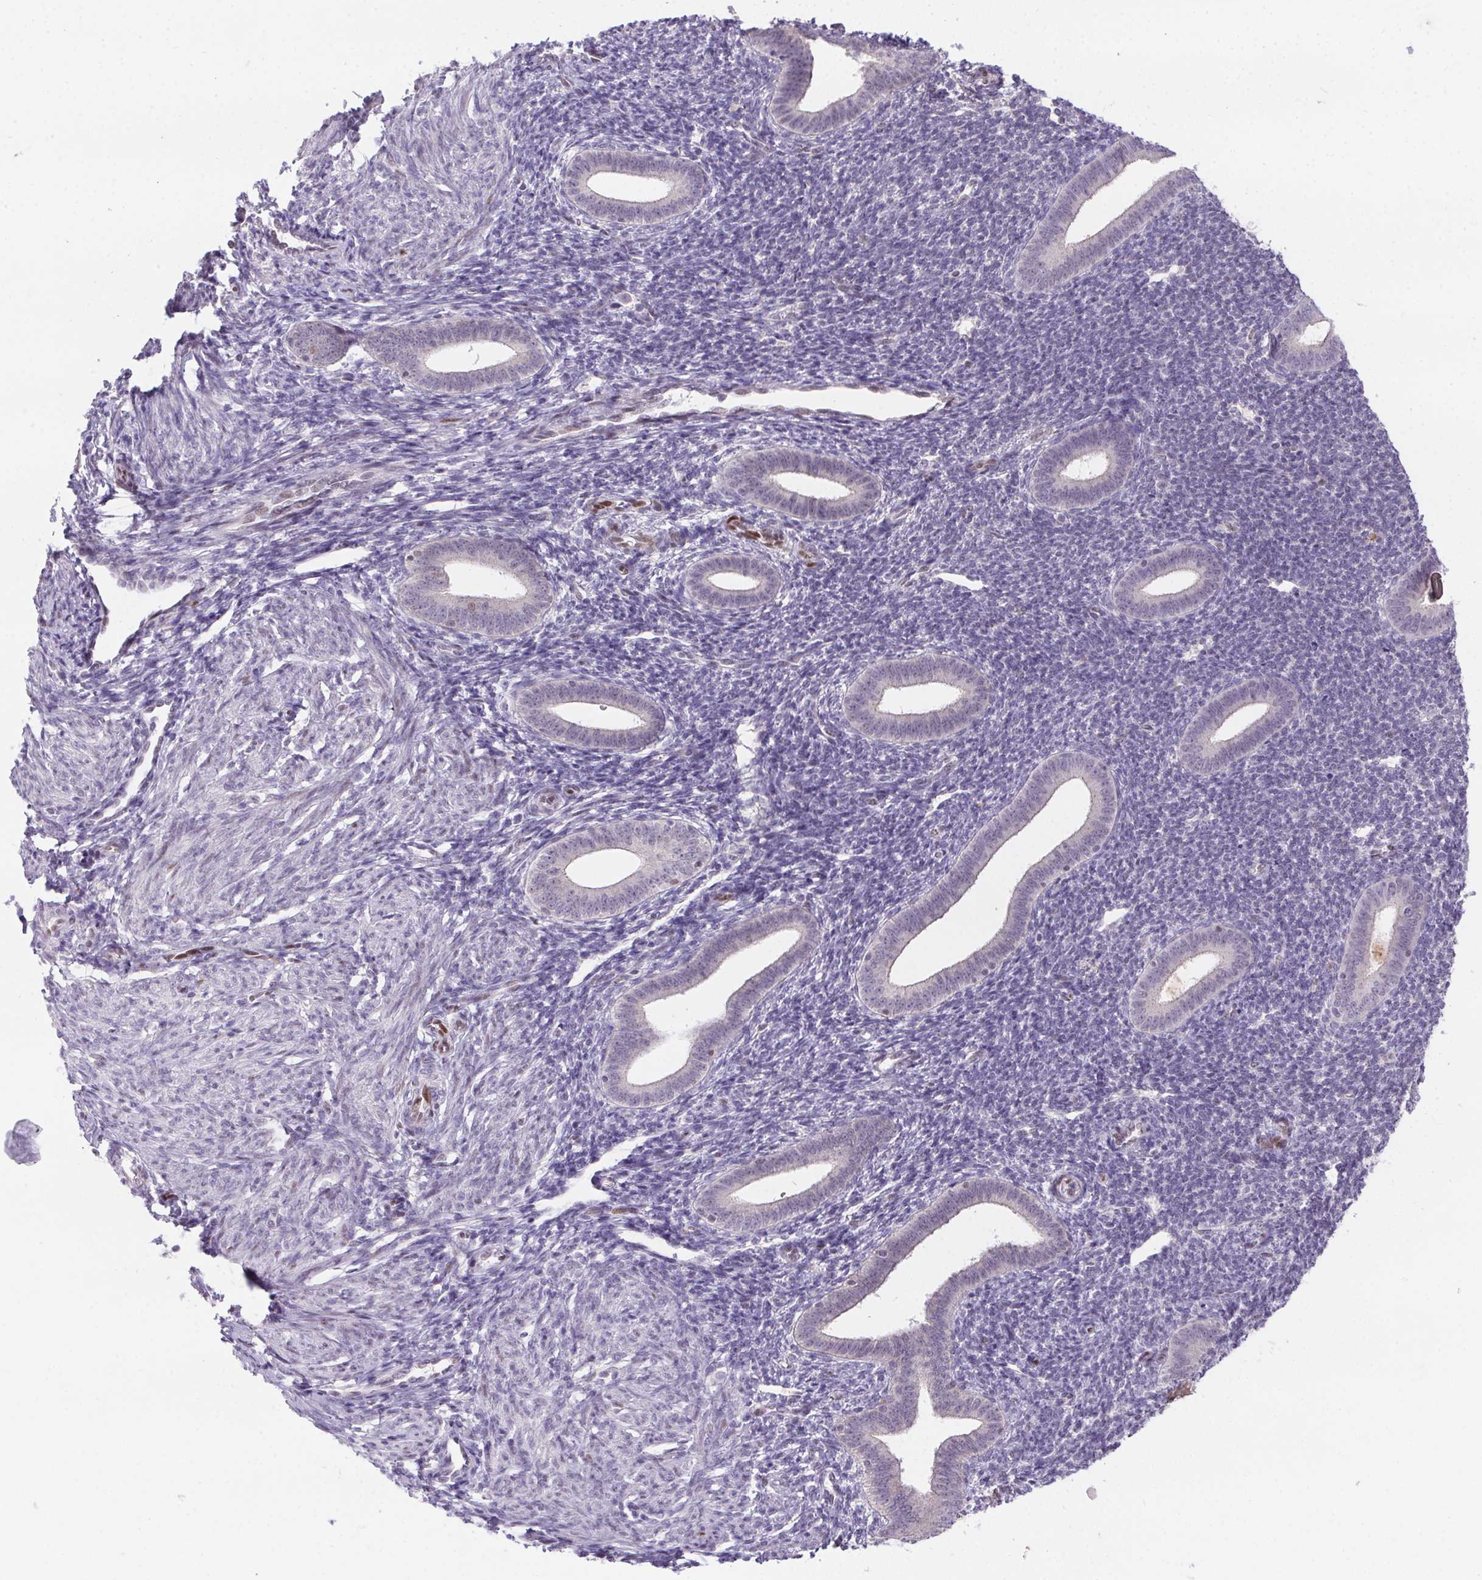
{"staining": {"intensity": "negative", "quantity": "none", "location": "none"}, "tissue": "endometrium", "cell_type": "Cells in endometrial stroma", "image_type": "normal", "snomed": [{"axis": "morphology", "description": "Normal tissue, NOS"}, {"axis": "topography", "description": "Endometrium"}], "caption": "A high-resolution histopathology image shows immunohistochemistry (IHC) staining of unremarkable endometrium, which shows no significant expression in cells in endometrial stroma. The staining is performed using DAB brown chromogen with nuclei counter-stained in using hematoxylin.", "gene": "SP9", "patient": {"sex": "female", "age": 25}}